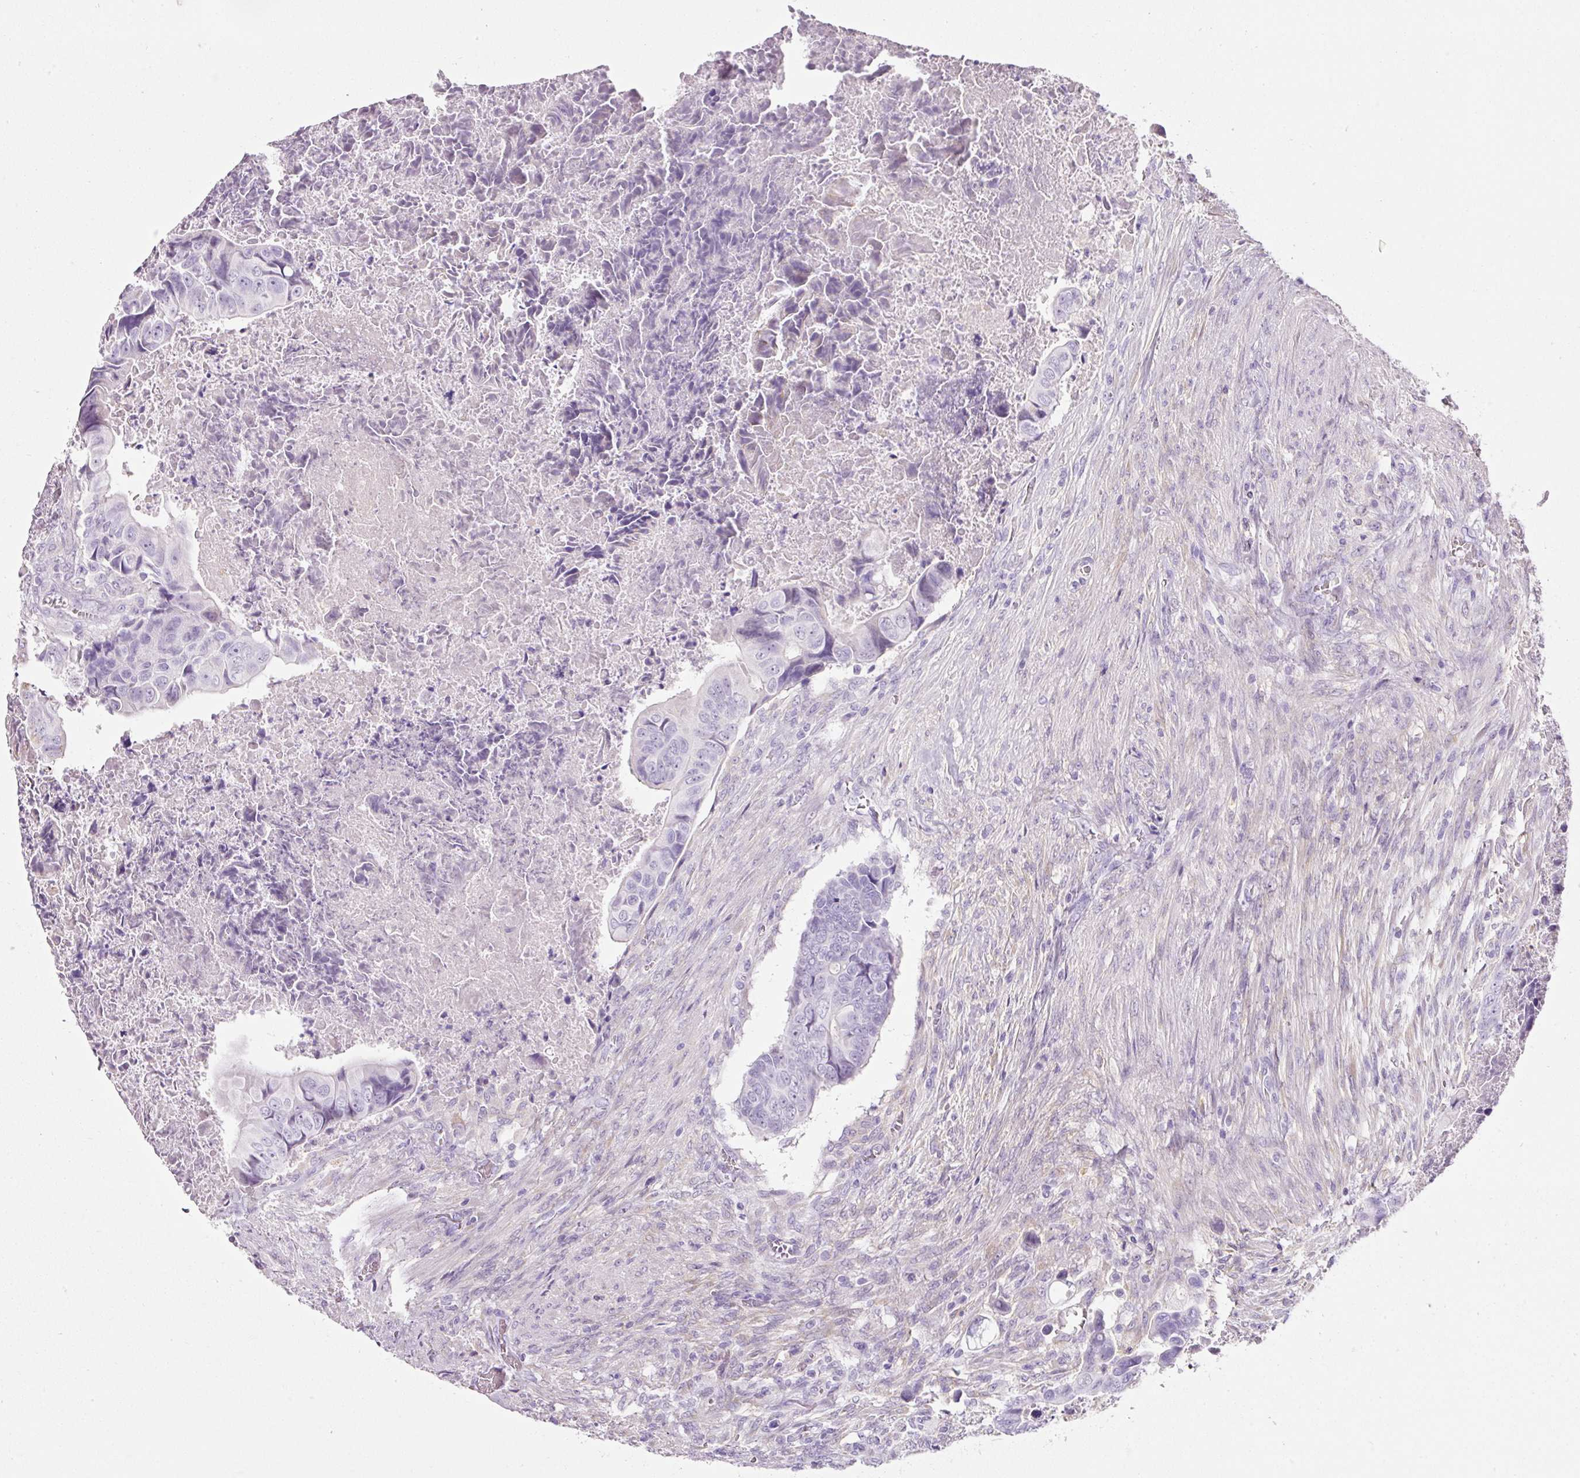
{"staining": {"intensity": "negative", "quantity": "none", "location": "none"}, "tissue": "colorectal cancer", "cell_type": "Tumor cells", "image_type": "cancer", "snomed": [{"axis": "morphology", "description": "Adenocarcinoma, NOS"}, {"axis": "topography", "description": "Rectum"}], "caption": "Tumor cells show no significant protein staining in colorectal cancer (adenocarcinoma). The staining was performed using DAB to visualize the protein expression in brown, while the nuclei were stained in blue with hematoxylin (Magnification: 20x).", "gene": "DNM1", "patient": {"sex": "female", "age": 78}}